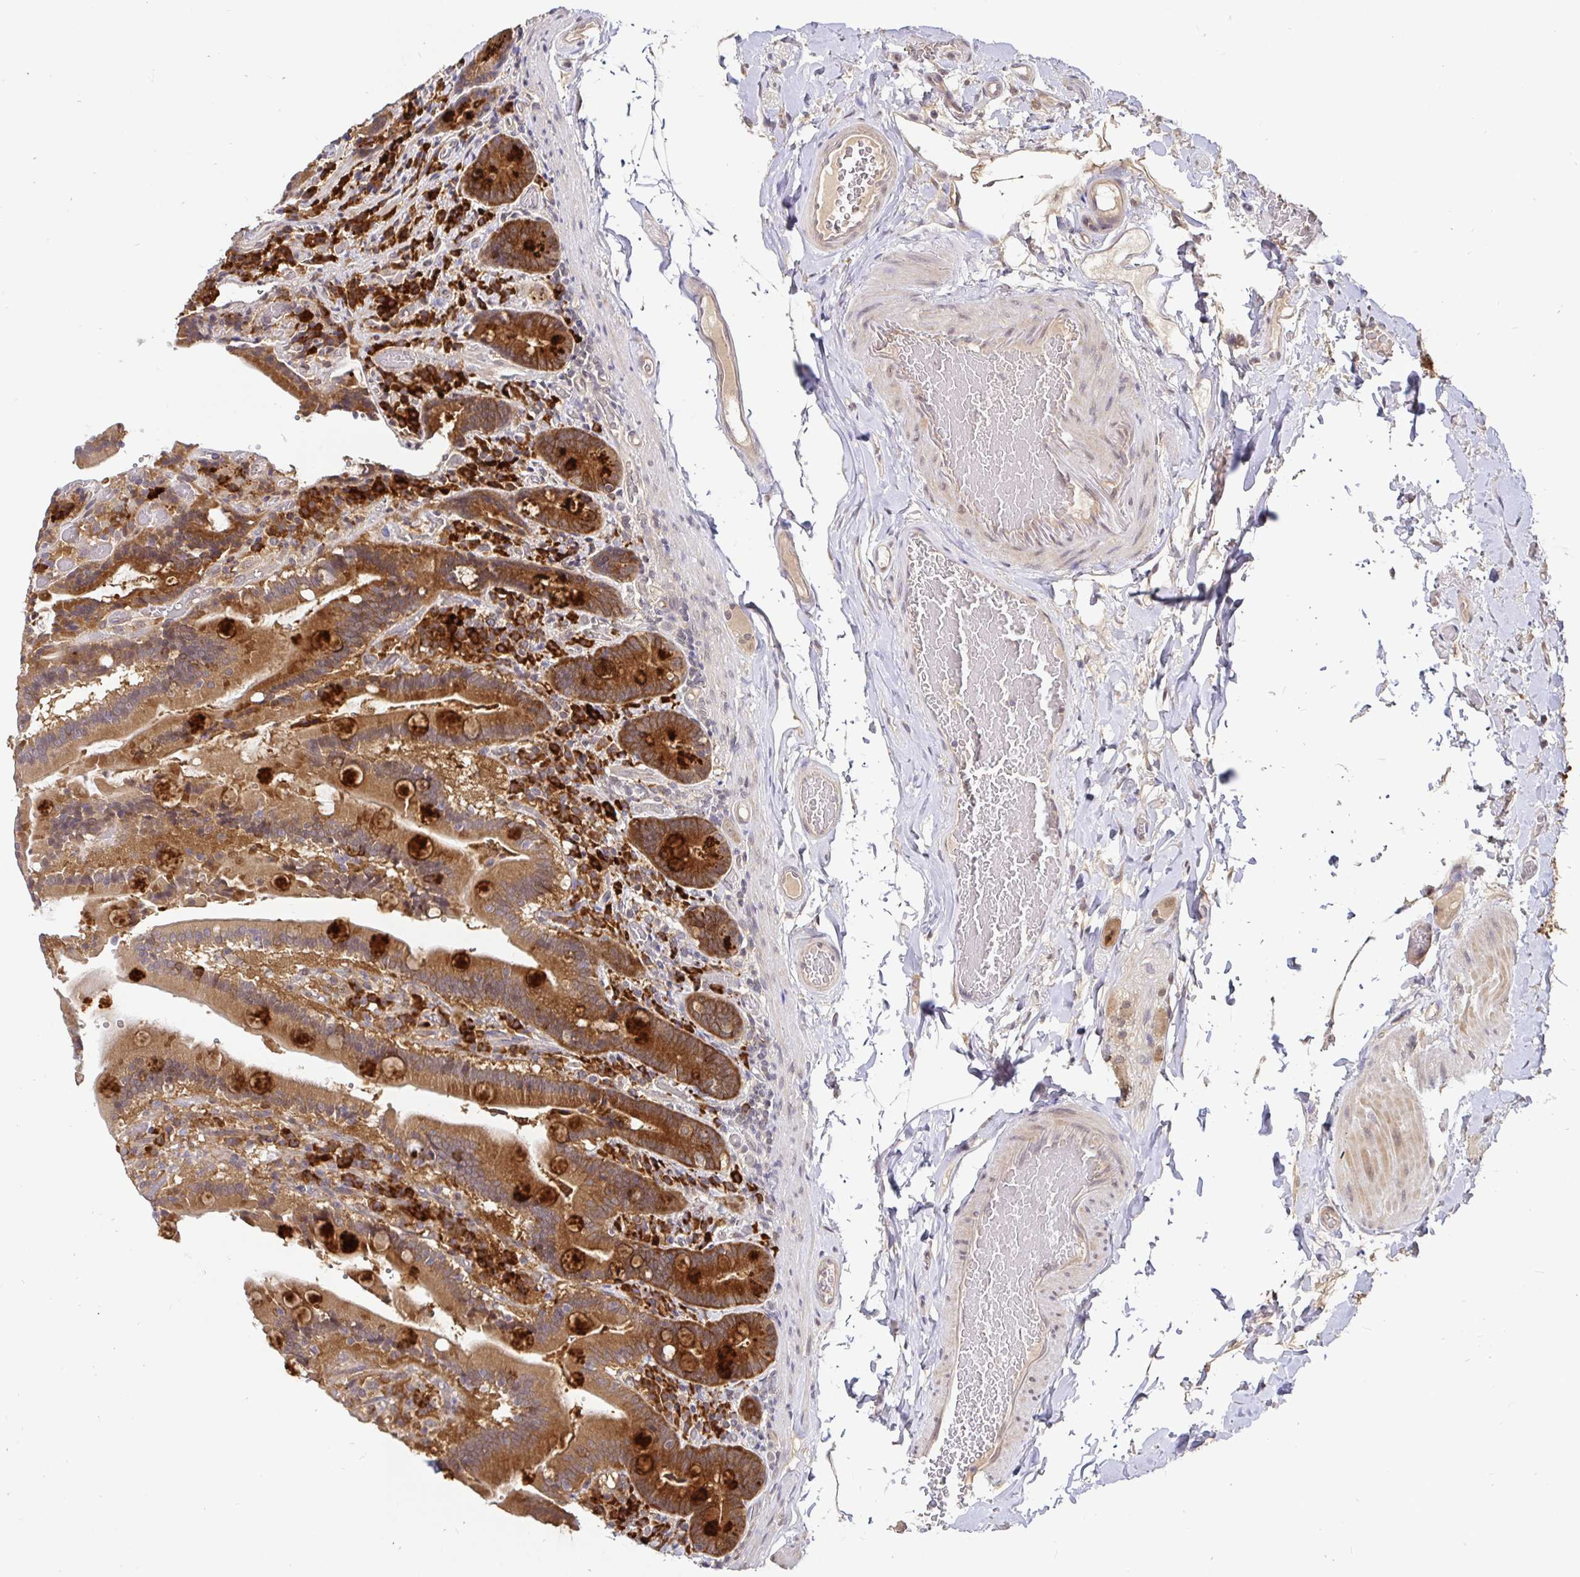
{"staining": {"intensity": "strong", "quantity": ">75%", "location": "cytoplasmic/membranous"}, "tissue": "duodenum", "cell_type": "Glandular cells", "image_type": "normal", "snomed": [{"axis": "morphology", "description": "Normal tissue, NOS"}, {"axis": "topography", "description": "Duodenum"}], "caption": "DAB immunohistochemical staining of normal human duodenum demonstrates strong cytoplasmic/membranous protein staining in about >75% of glandular cells.", "gene": "LMO4", "patient": {"sex": "female", "age": 62}}